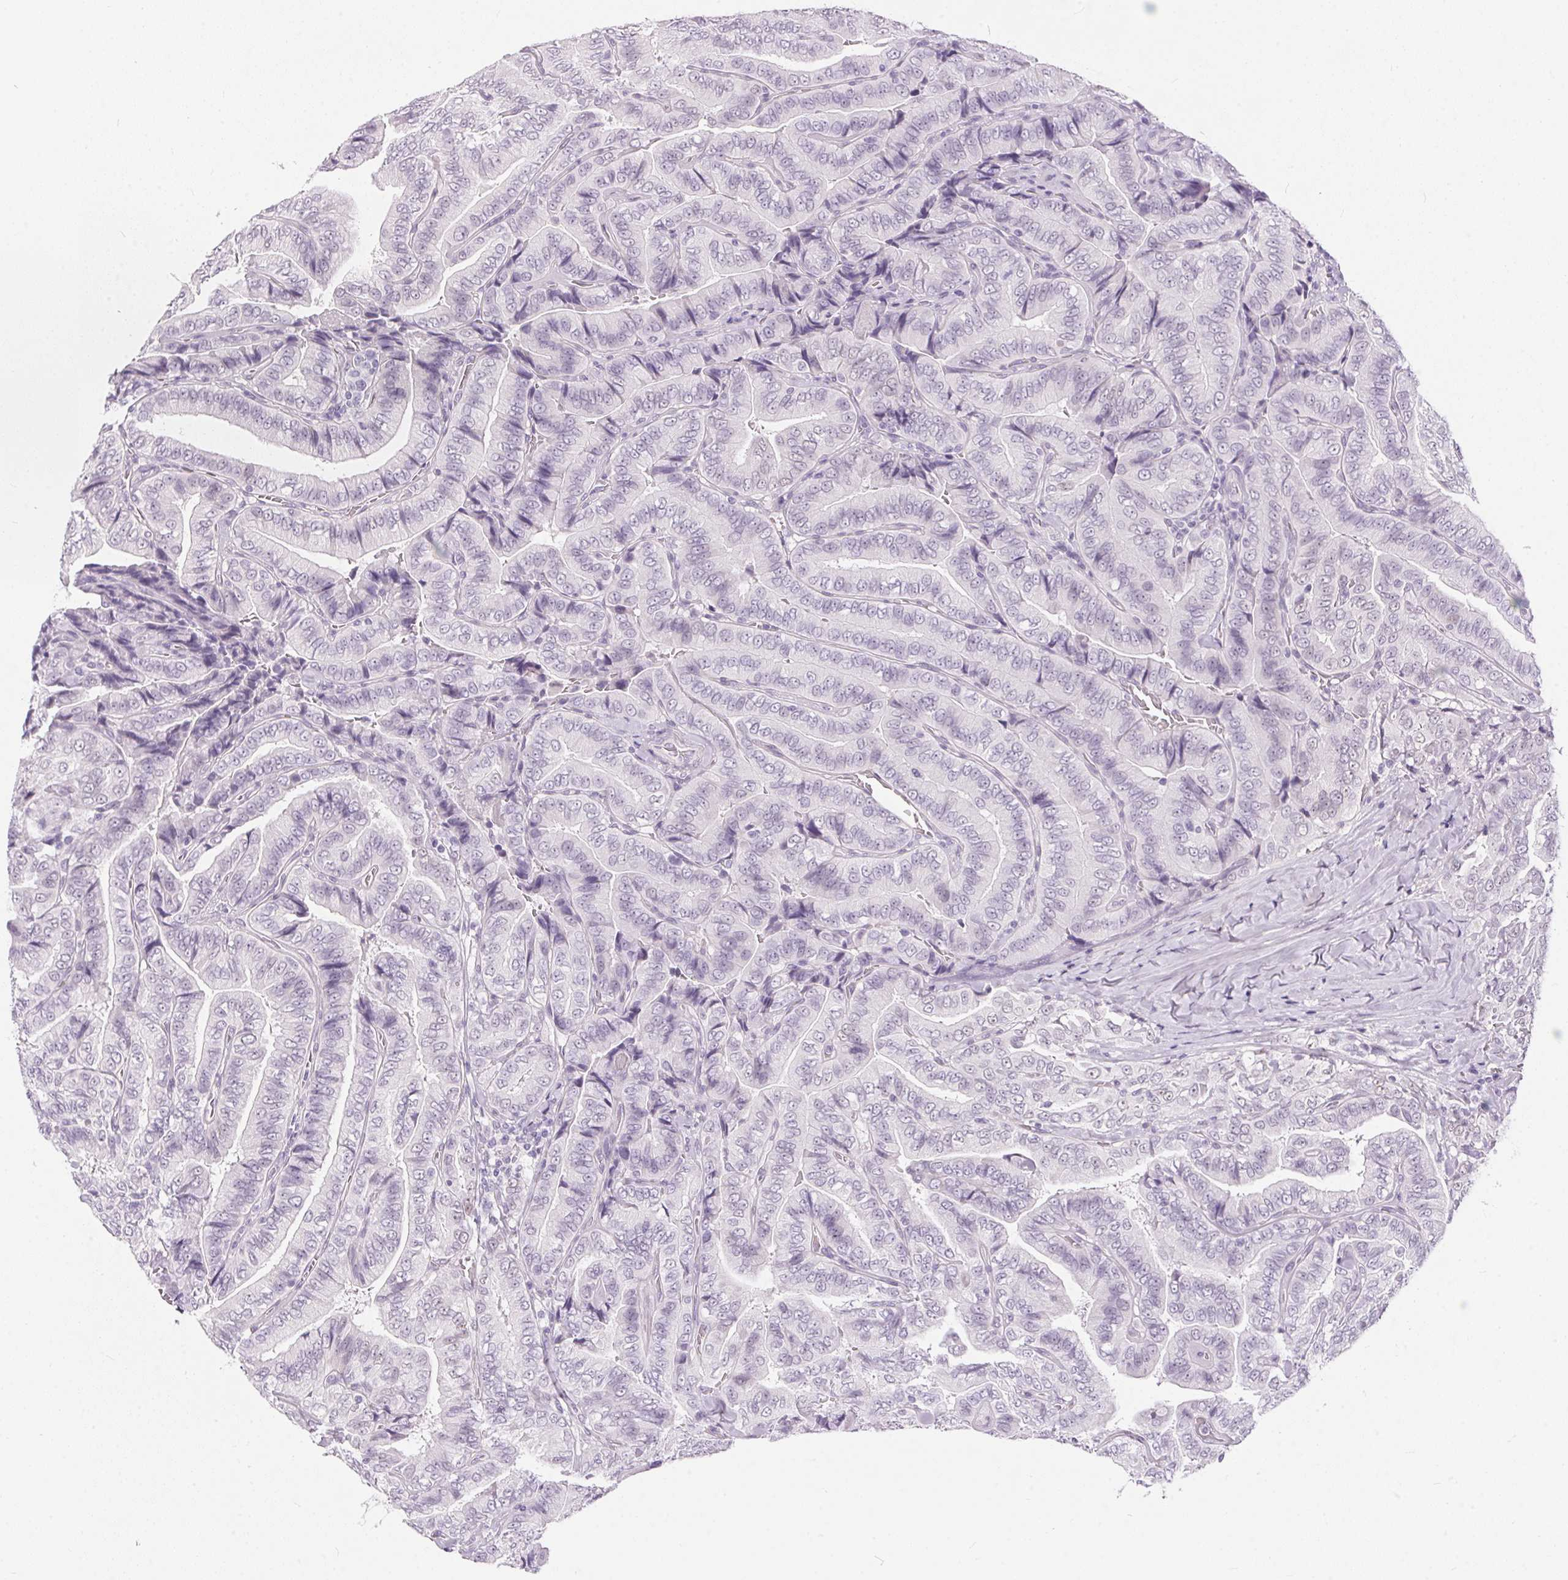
{"staining": {"intensity": "negative", "quantity": "none", "location": "none"}, "tissue": "thyroid cancer", "cell_type": "Tumor cells", "image_type": "cancer", "snomed": [{"axis": "morphology", "description": "Papillary adenocarcinoma, NOS"}, {"axis": "topography", "description": "Thyroid gland"}], "caption": "Tumor cells are negative for brown protein staining in thyroid papillary adenocarcinoma.", "gene": "GBP6", "patient": {"sex": "male", "age": 61}}